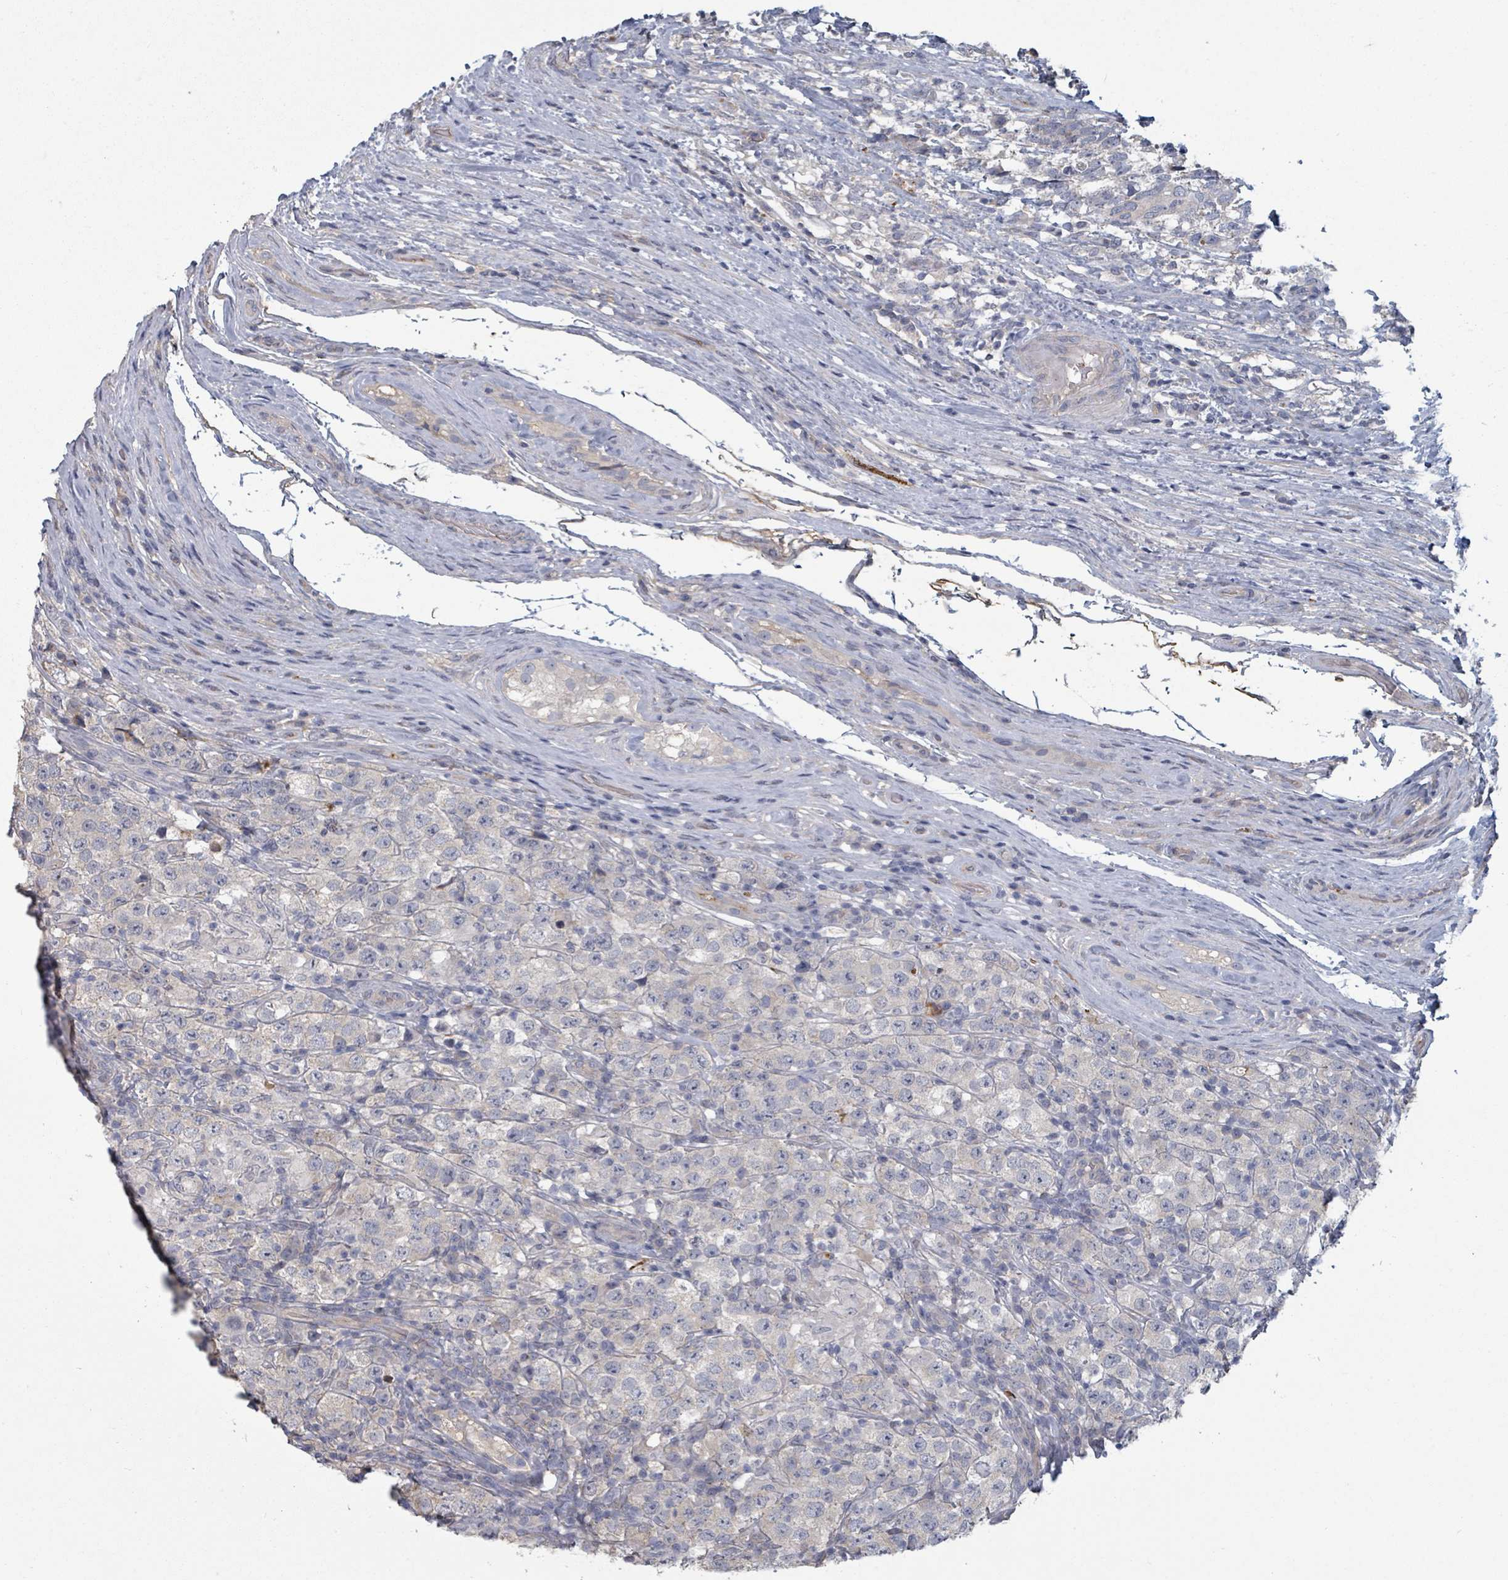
{"staining": {"intensity": "negative", "quantity": "none", "location": "none"}, "tissue": "testis cancer", "cell_type": "Tumor cells", "image_type": "cancer", "snomed": [{"axis": "morphology", "description": "Seminoma, NOS"}, {"axis": "morphology", "description": "Carcinoma, Embryonal, NOS"}, {"axis": "topography", "description": "Testis"}], "caption": "Immunohistochemistry (IHC) of human testis seminoma reveals no expression in tumor cells.", "gene": "PLAUR", "patient": {"sex": "male", "age": 41}}